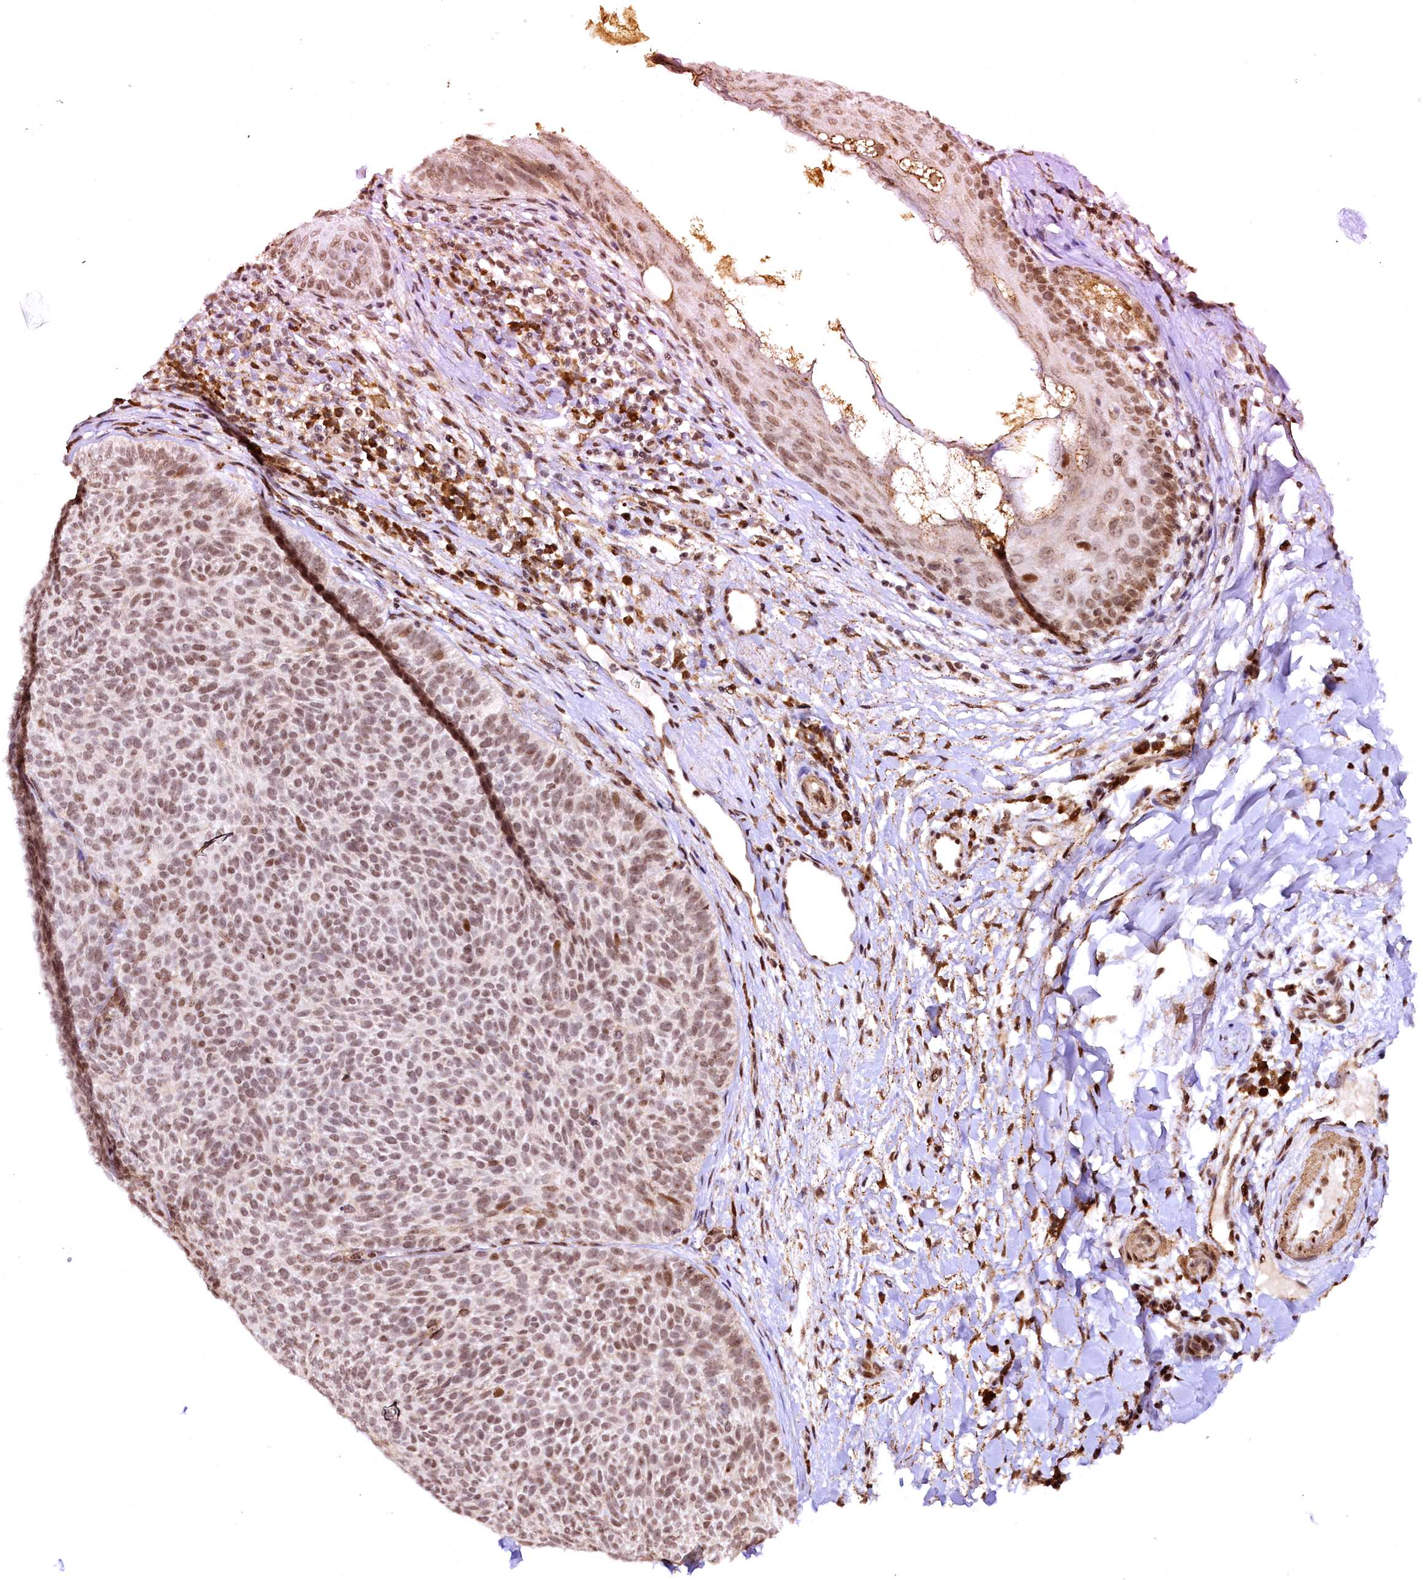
{"staining": {"intensity": "moderate", "quantity": ">75%", "location": "nuclear"}, "tissue": "skin cancer", "cell_type": "Tumor cells", "image_type": "cancer", "snomed": [{"axis": "morphology", "description": "Basal cell carcinoma"}, {"axis": "topography", "description": "Skin"}], "caption": "Protein staining by immunohistochemistry (IHC) displays moderate nuclear staining in approximately >75% of tumor cells in skin cancer (basal cell carcinoma). (DAB (3,3'-diaminobenzidine) IHC, brown staining for protein, blue staining for nuclei).", "gene": "PDS5B", "patient": {"sex": "male", "age": 85}}